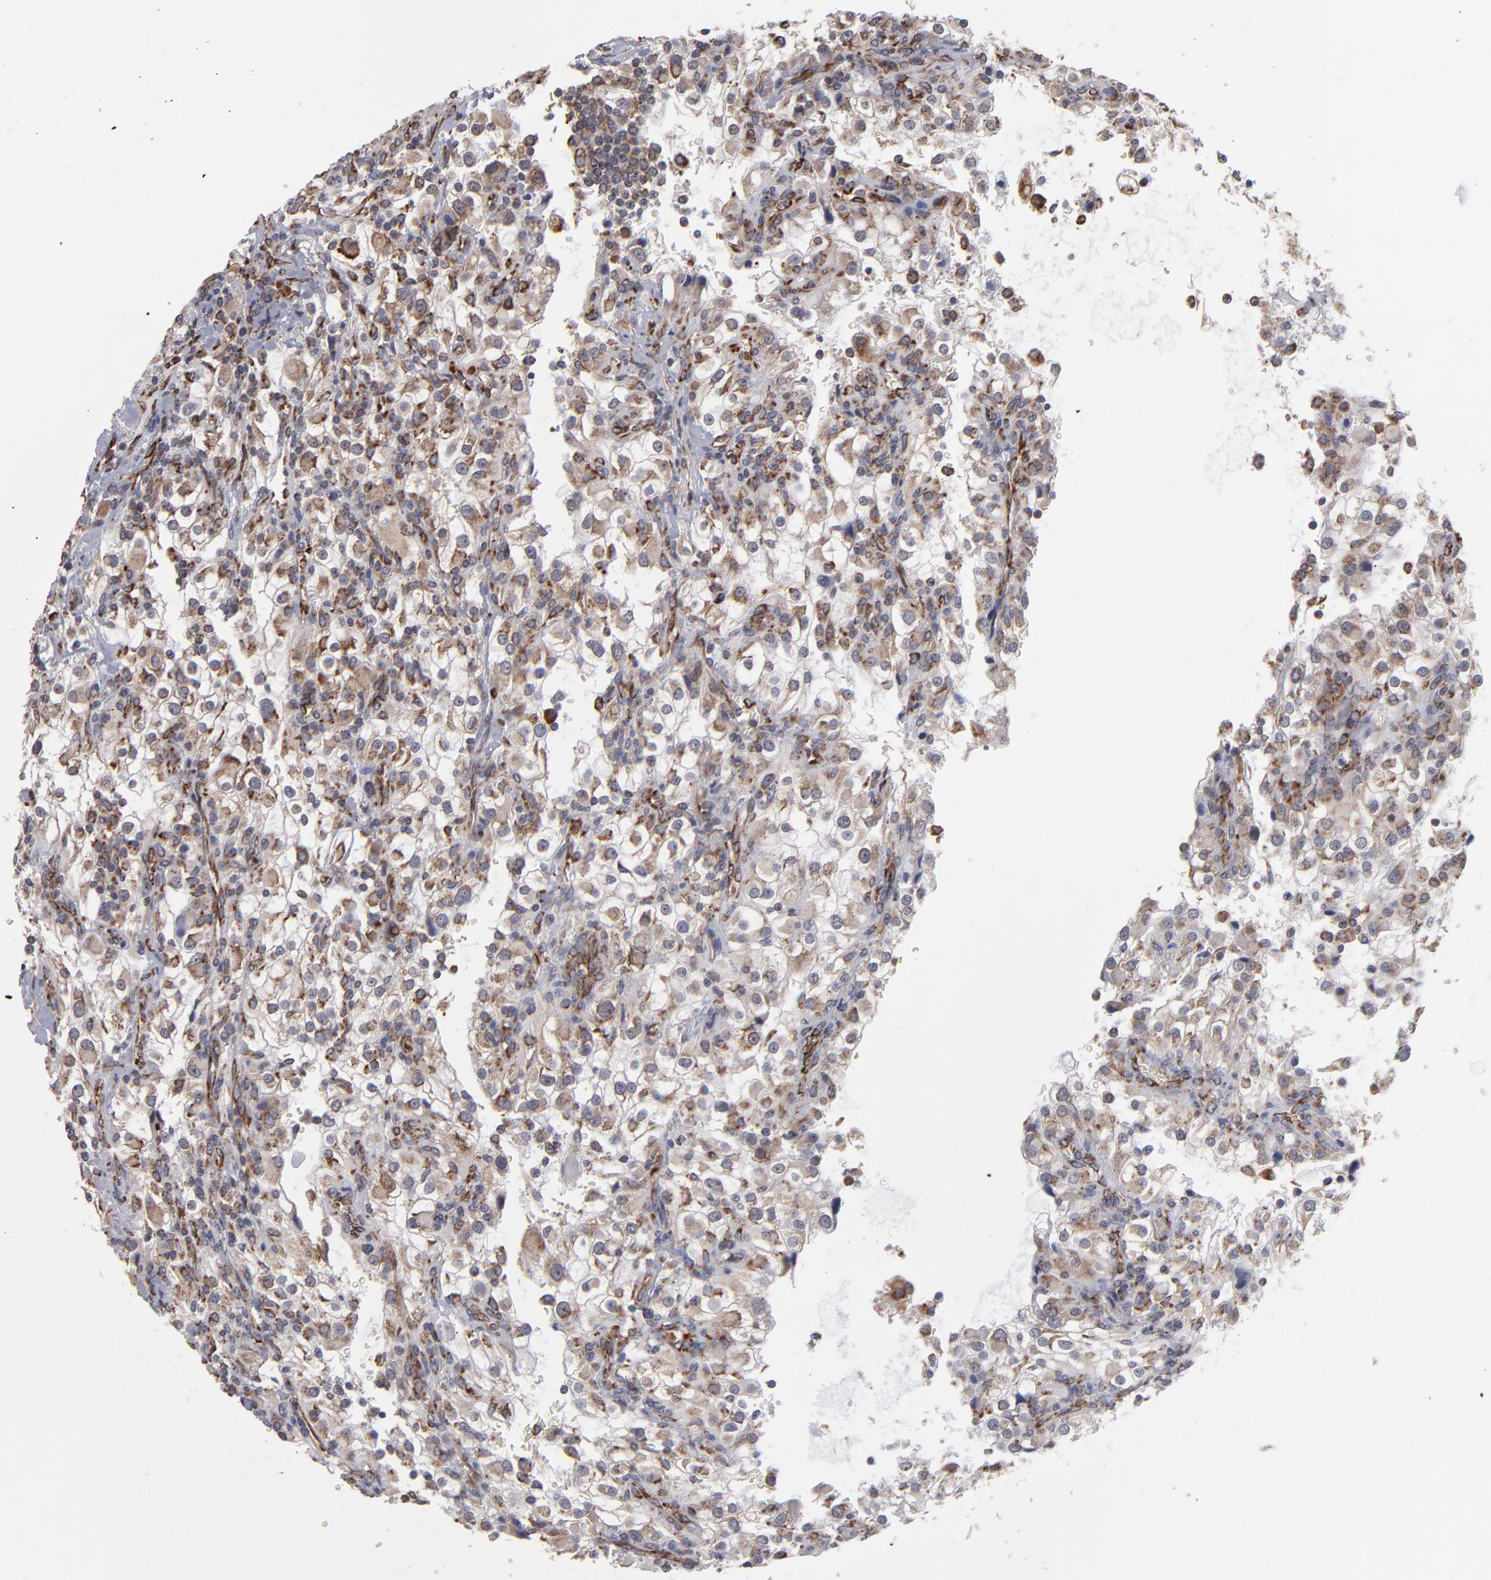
{"staining": {"intensity": "weak", "quantity": ">75%", "location": "cytoplasmic/membranous"}, "tissue": "renal cancer", "cell_type": "Tumor cells", "image_type": "cancer", "snomed": [{"axis": "morphology", "description": "Adenocarcinoma, NOS"}, {"axis": "topography", "description": "Kidney"}], "caption": "Approximately >75% of tumor cells in renal cancer demonstrate weak cytoplasmic/membranous protein expression as visualized by brown immunohistochemical staining.", "gene": "KTN1", "patient": {"sex": "female", "age": 52}}